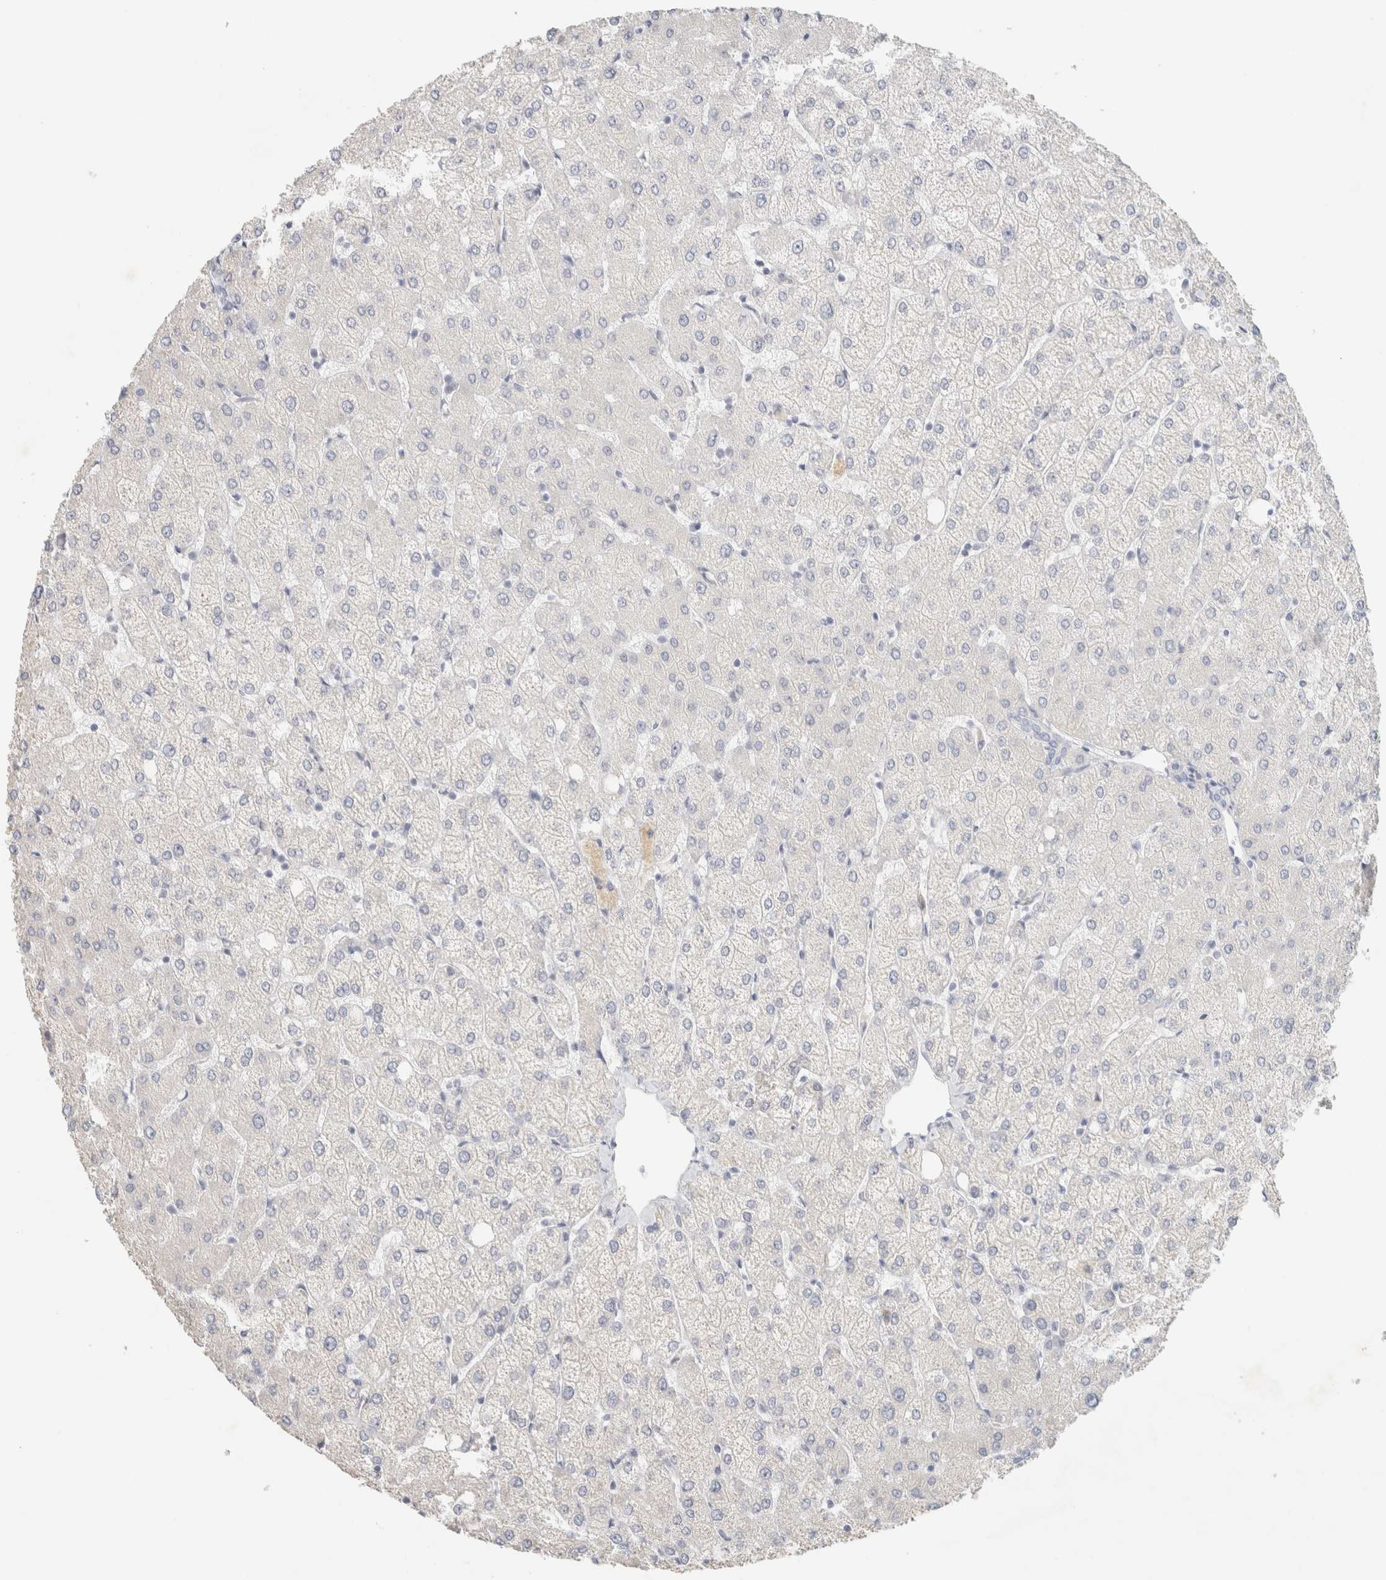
{"staining": {"intensity": "negative", "quantity": "none", "location": "none"}, "tissue": "liver", "cell_type": "Cholangiocytes", "image_type": "normal", "snomed": [{"axis": "morphology", "description": "Normal tissue, NOS"}, {"axis": "topography", "description": "Liver"}], "caption": "The photomicrograph shows no significant staining in cholangiocytes of liver.", "gene": "NEFM", "patient": {"sex": "female", "age": 54}}